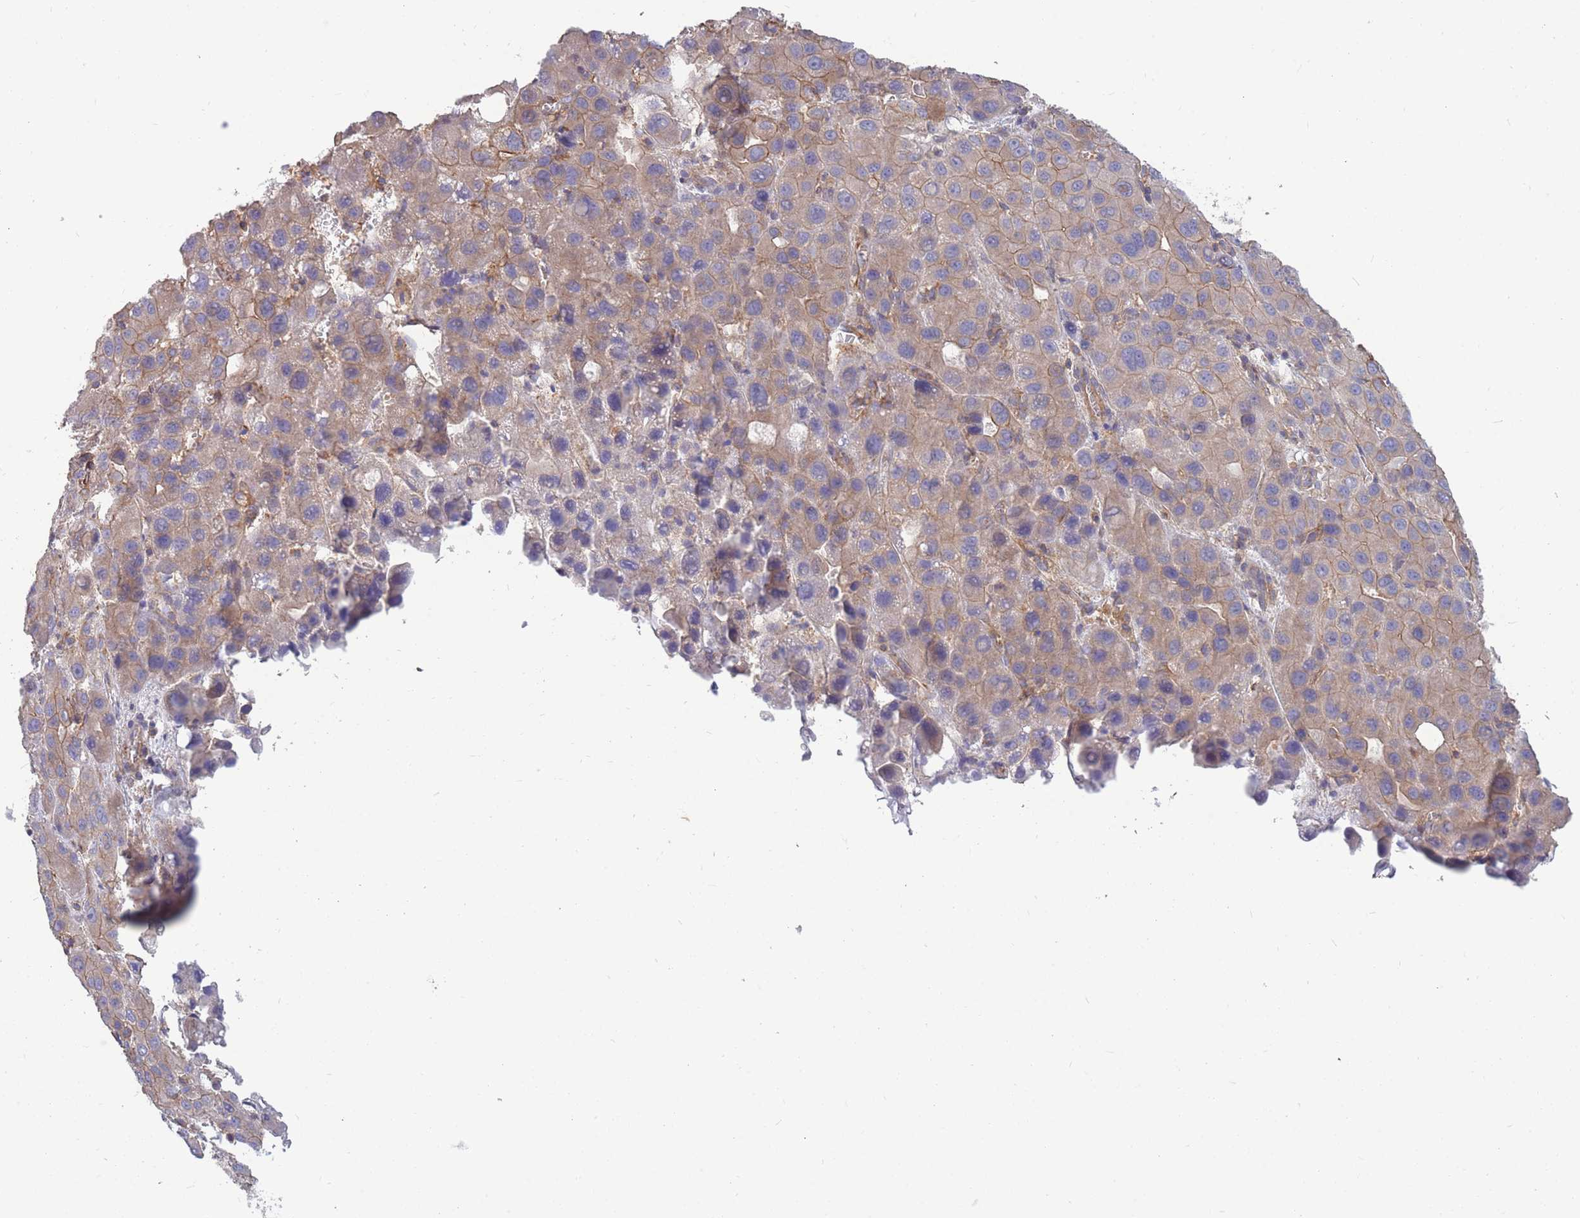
{"staining": {"intensity": "moderate", "quantity": "25%-75%", "location": "cytoplasmic/membranous"}, "tissue": "liver cancer", "cell_type": "Tumor cells", "image_type": "cancer", "snomed": [{"axis": "morphology", "description": "Carcinoma, Hepatocellular, NOS"}, {"axis": "topography", "description": "Liver"}], "caption": "Moderate cytoplasmic/membranous expression is seen in approximately 25%-75% of tumor cells in hepatocellular carcinoma (liver).", "gene": "GGA1", "patient": {"sex": "male", "age": 55}}